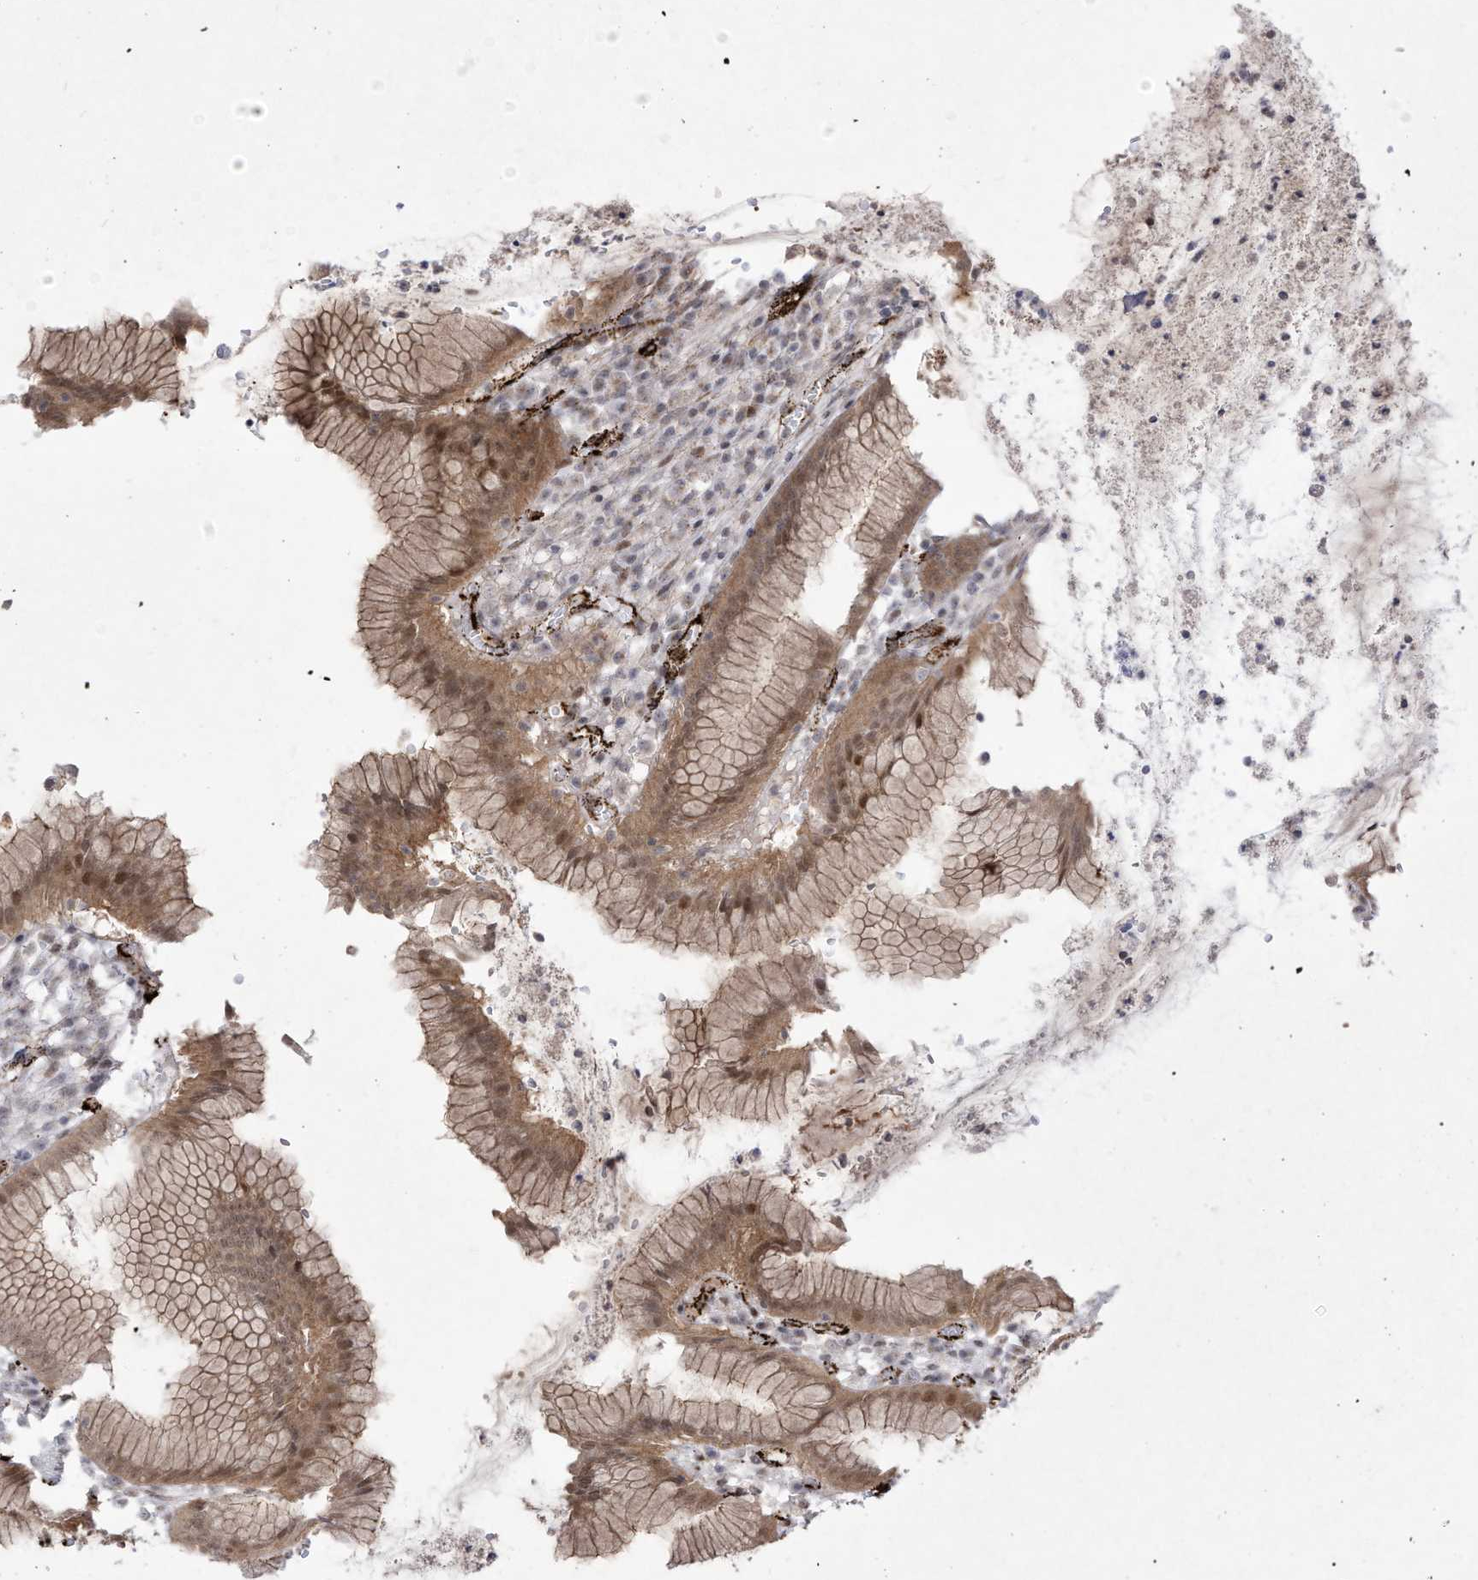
{"staining": {"intensity": "moderate", "quantity": ">75%", "location": "cytoplasmic/membranous,nuclear"}, "tissue": "stomach", "cell_type": "Glandular cells", "image_type": "normal", "snomed": [{"axis": "morphology", "description": "Normal tissue, NOS"}, {"axis": "topography", "description": "Stomach"}], "caption": "Immunohistochemistry (IHC) photomicrograph of normal stomach: human stomach stained using immunohistochemistry (IHC) shows medium levels of moderate protein expression localized specifically in the cytoplasmic/membranous,nuclear of glandular cells, appearing as a cytoplasmic/membranous,nuclear brown color.", "gene": "ZGRF1", "patient": {"sex": "male", "age": 55}}